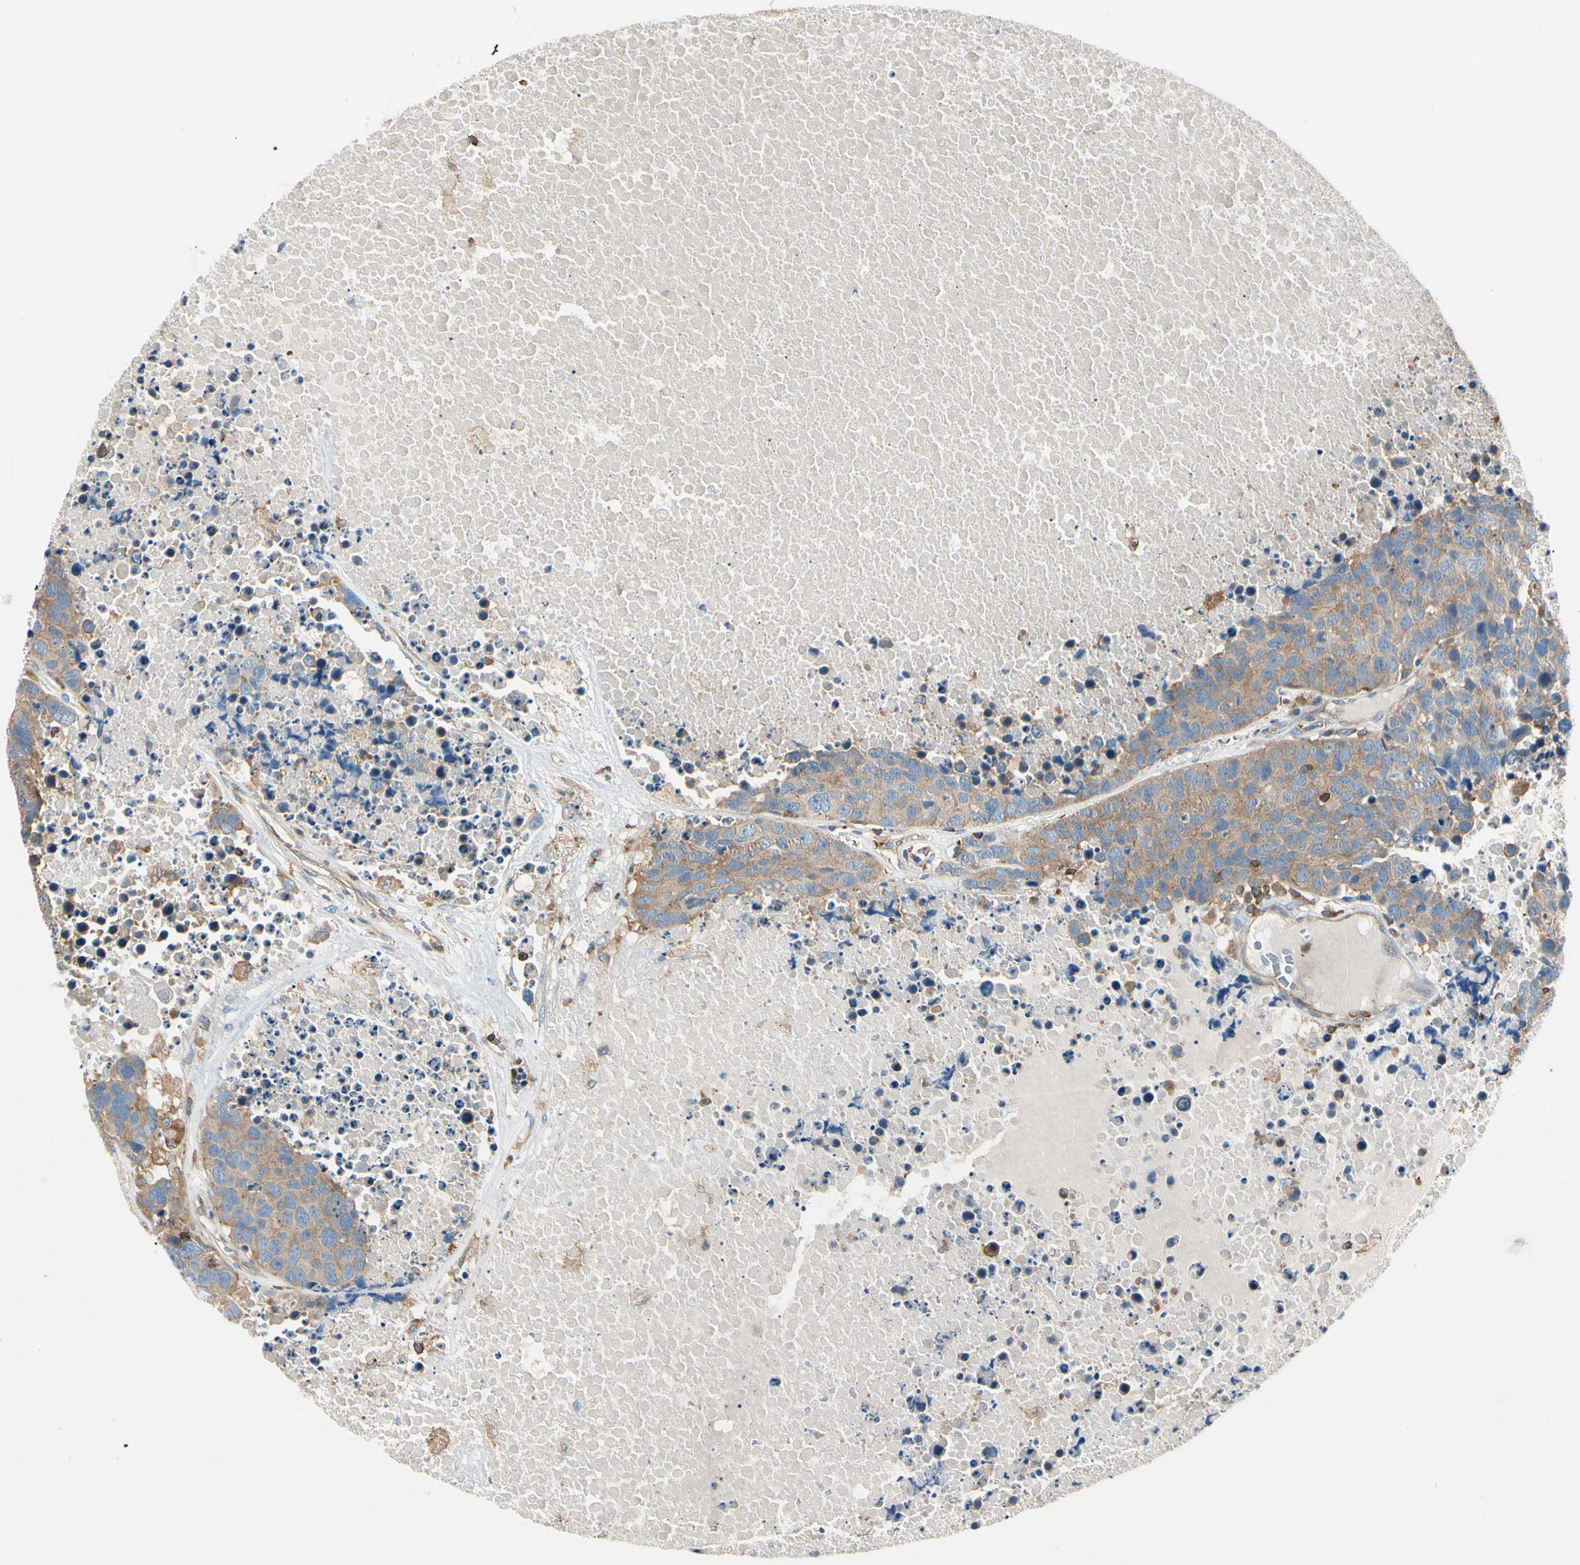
{"staining": {"intensity": "weak", "quantity": ">75%", "location": "cytoplasmic/membranous"}, "tissue": "carcinoid", "cell_type": "Tumor cells", "image_type": "cancer", "snomed": [{"axis": "morphology", "description": "Carcinoid, malignant, NOS"}, {"axis": "topography", "description": "Lung"}], "caption": "This is a histology image of IHC staining of malignant carcinoid, which shows weak expression in the cytoplasmic/membranous of tumor cells.", "gene": "CAPZA2", "patient": {"sex": "male", "age": 60}}